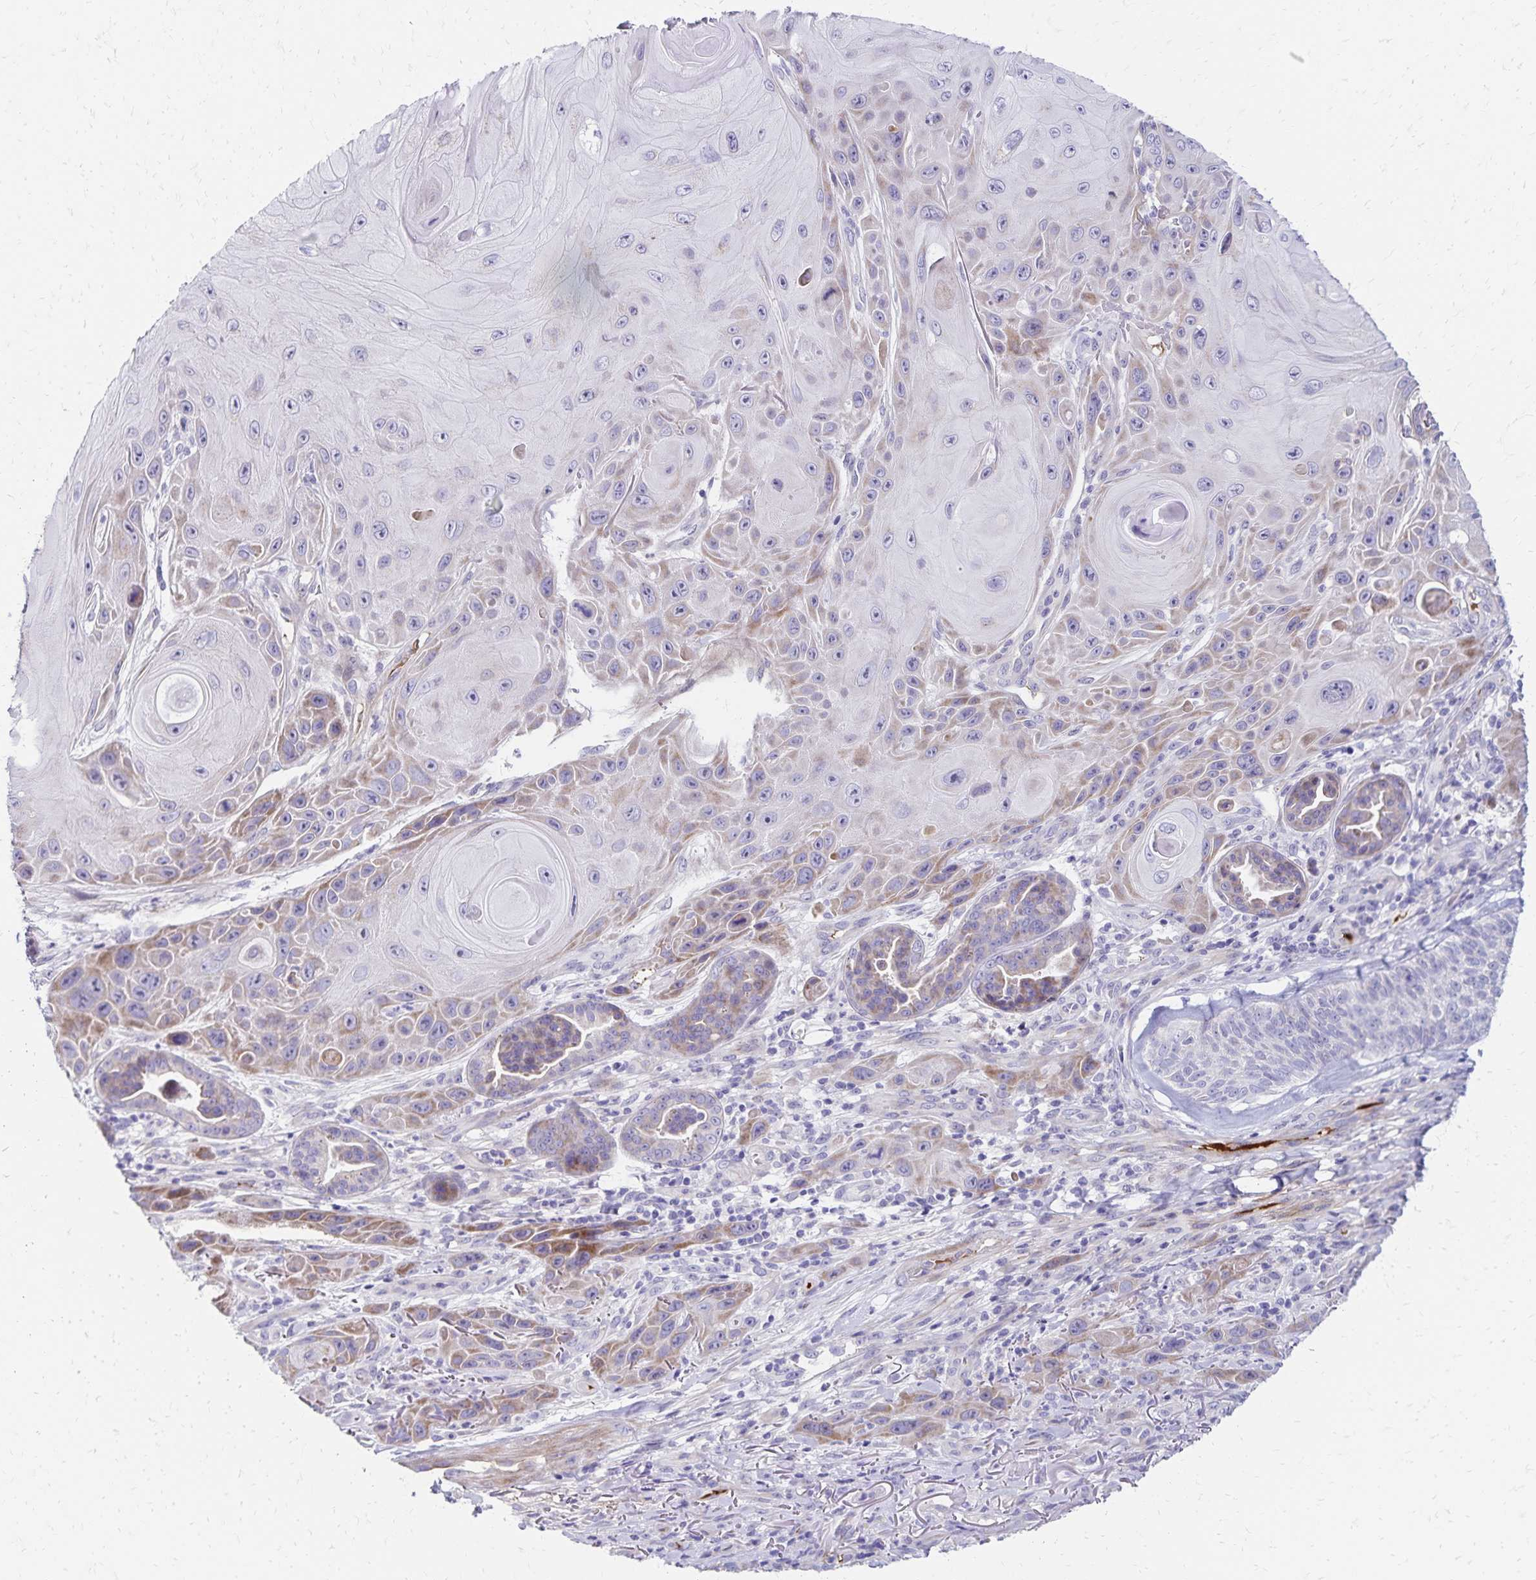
{"staining": {"intensity": "moderate", "quantity": "25%-75%", "location": "cytoplasmic/membranous"}, "tissue": "skin cancer", "cell_type": "Tumor cells", "image_type": "cancer", "snomed": [{"axis": "morphology", "description": "Squamous cell carcinoma, NOS"}, {"axis": "topography", "description": "Skin"}], "caption": "Moderate cytoplasmic/membranous protein expression is identified in about 25%-75% of tumor cells in skin cancer (squamous cell carcinoma).", "gene": "NECAP1", "patient": {"sex": "female", "age": 94}}